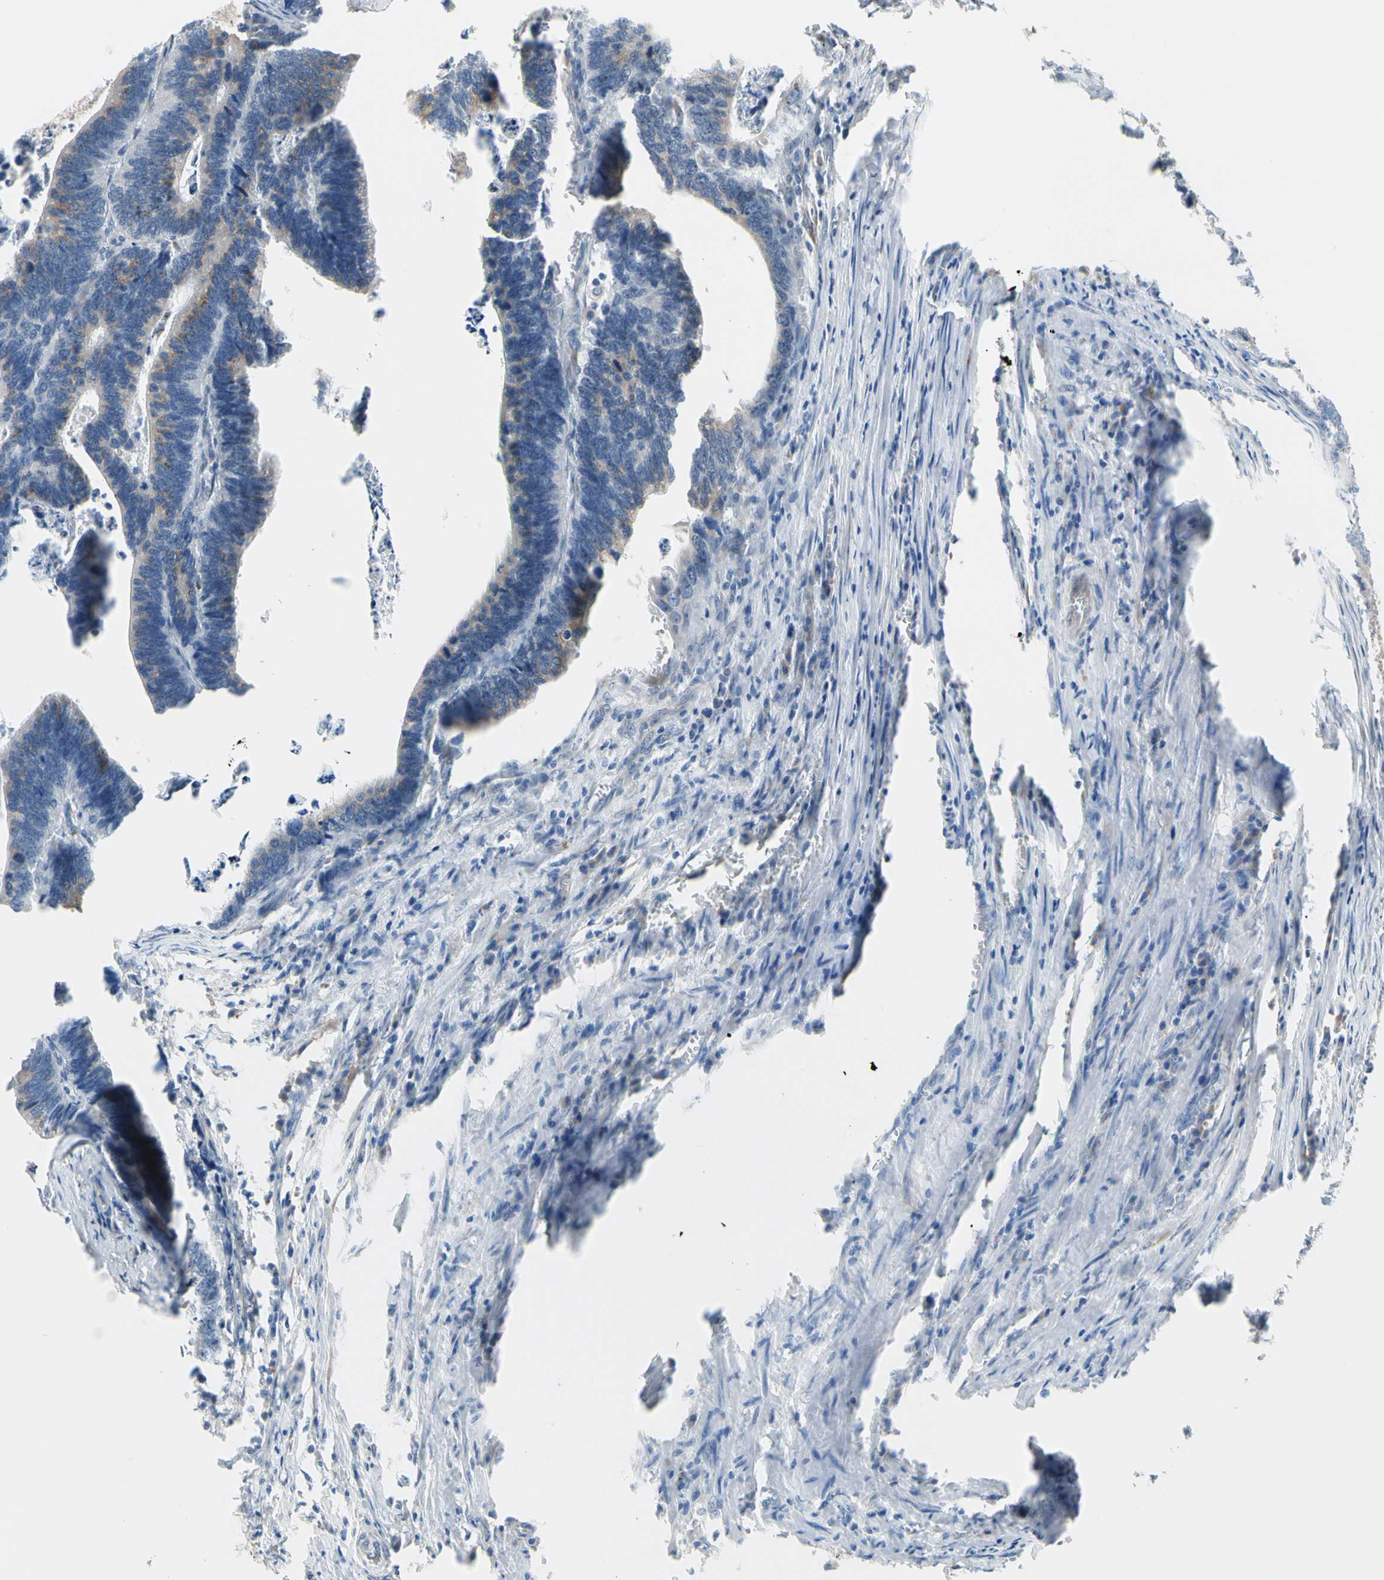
{"staining": {"intensity": "weak", "quantity": ">75%", "location": "cytoplasmic/membranous"}, "tissue": "colorectal cancer", "cell_type": "Tumor cells", "image_type": "cancer", "snomed": [{"axis": "morphology", "description": "Adenocarcinoma, NOS"}, {"axis": "topography", "description": "Colon"}], "caption": "This is a photomicrograph of immunohistochemistry staining of colorectal cancer (adenocarcinoma), which shows weak expression in the cytoplasmic/membranous of tumor cells.", "gene": "TMED7", "patient": {"sex": "male", "age": 72}}